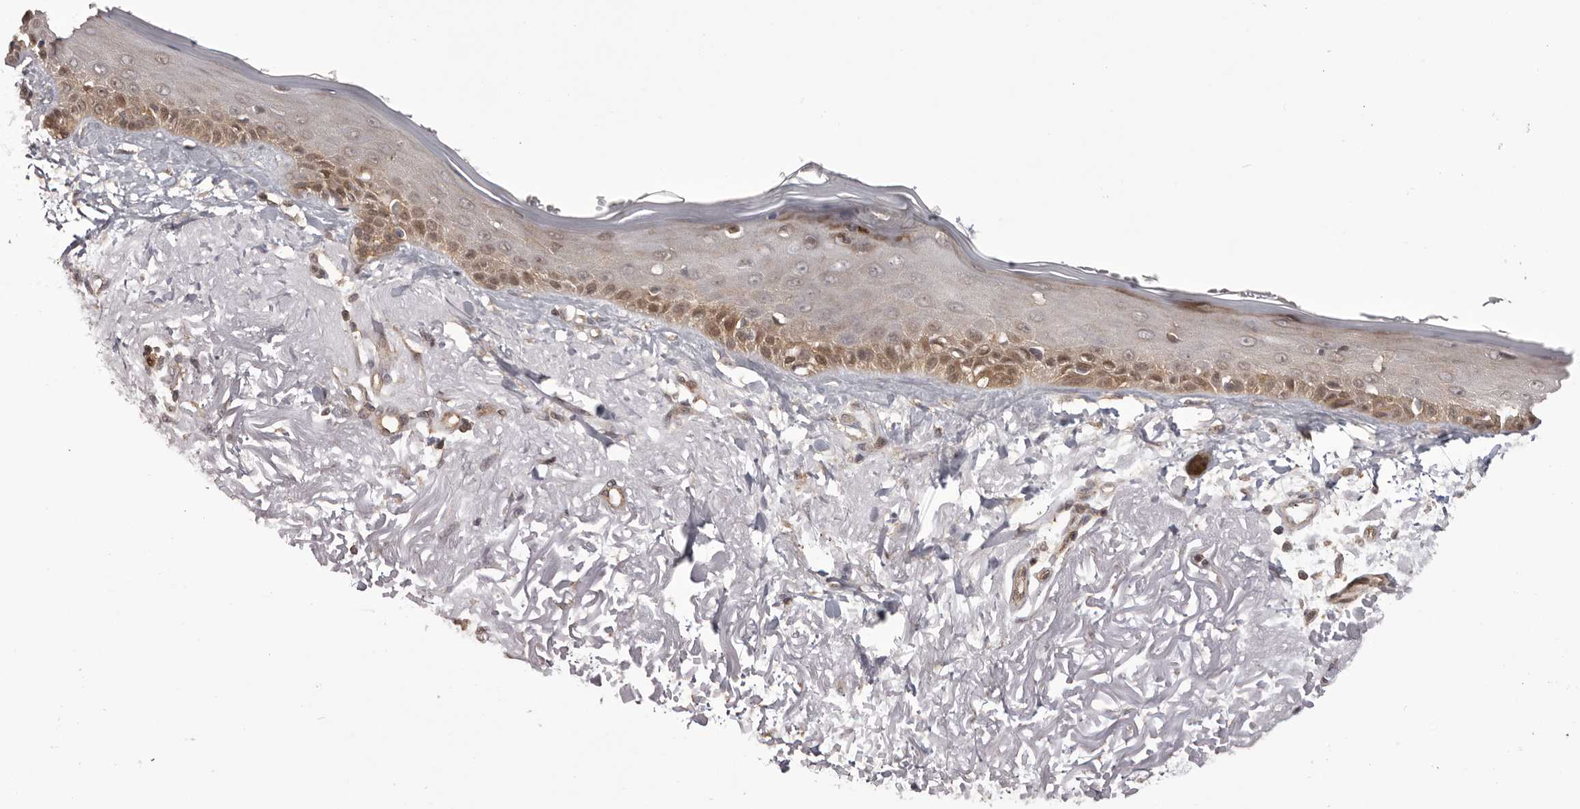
{"staining": {"intensity": "moderate", "quantity": ">75%", "location": "cytoplasmic/membranous,nuclear"}, "tissue": "skin", "cell_type": "Fibroblasts", "image_type": "normal", "snomed": [{"axis": "morphology", "description": "Normal tissue, NOS"}, {"axis": "topography", "description": "Skin"}, {"axis": "topography", "description": "Skeletal muscle"}], "caption": "Normal skin was stained to show a protein in brown. There is medium levels of moderate cytoplasmic/membranous,nuclear staining in about >75% of fibroblasts. (DAB IHC, brown staining for protein, blue staining for nuclei).", "gene": "NFKBIA", "patient": {"sex": "male", "age": 83}}